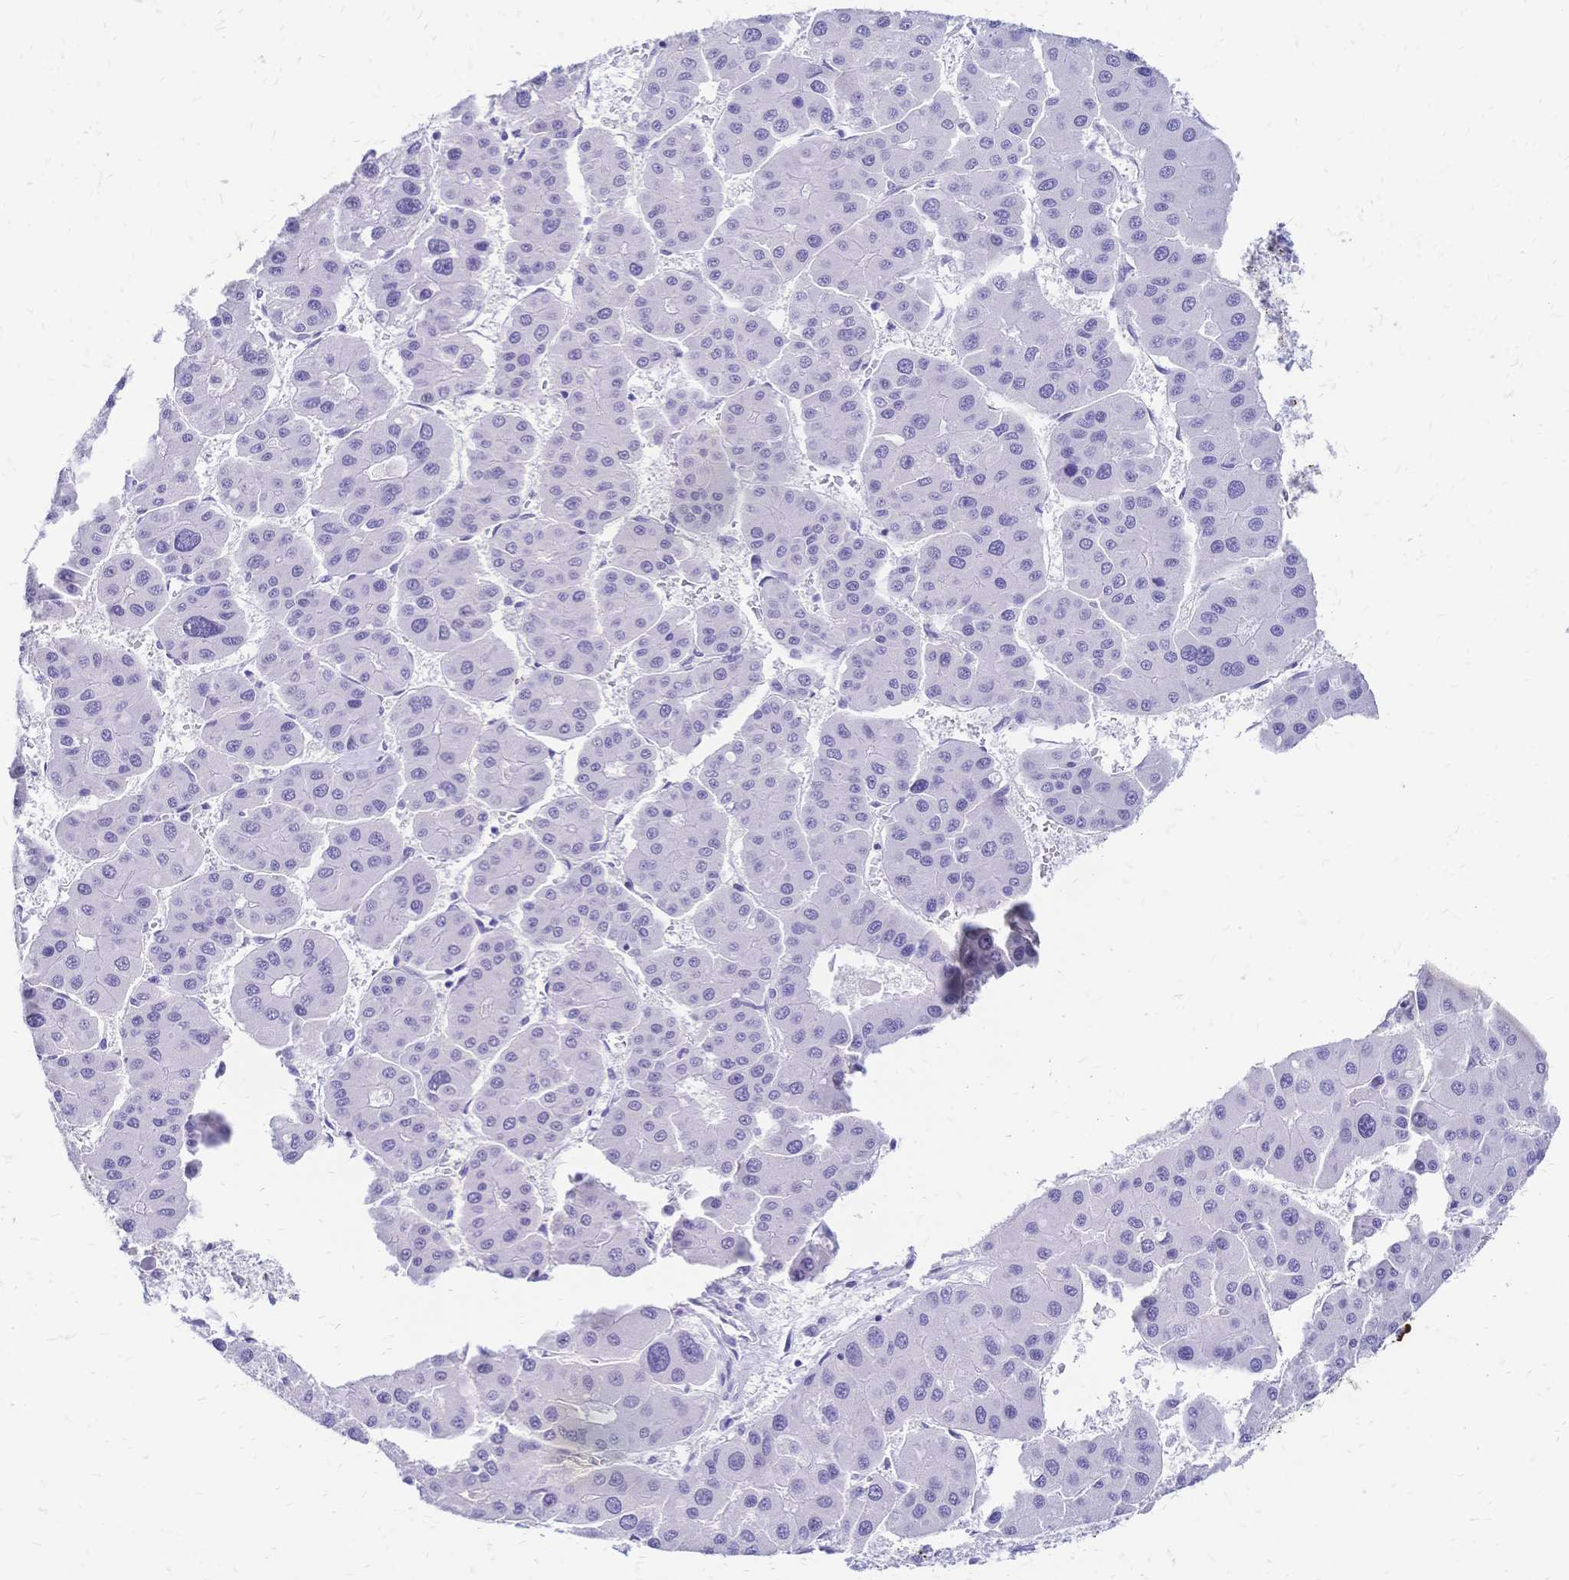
{"staining": {"intensity": "negative", "quantity": "none", "location": "none"}, "tissue": "liver cancer", "cell_type": "Tumor cells", "image_type": "cancer", "snomed": [{"axis": "morphology", "description": "Carcinoma, Hepatocellular, NOS"}, {"axis": "topography", "description": "Liver"}], "caption": "The image shows no staining of tumor cells in hepatocellular carcinoma (liver).", "gene": "FA2H", "patient": {"sex": "male", "age": 73}}